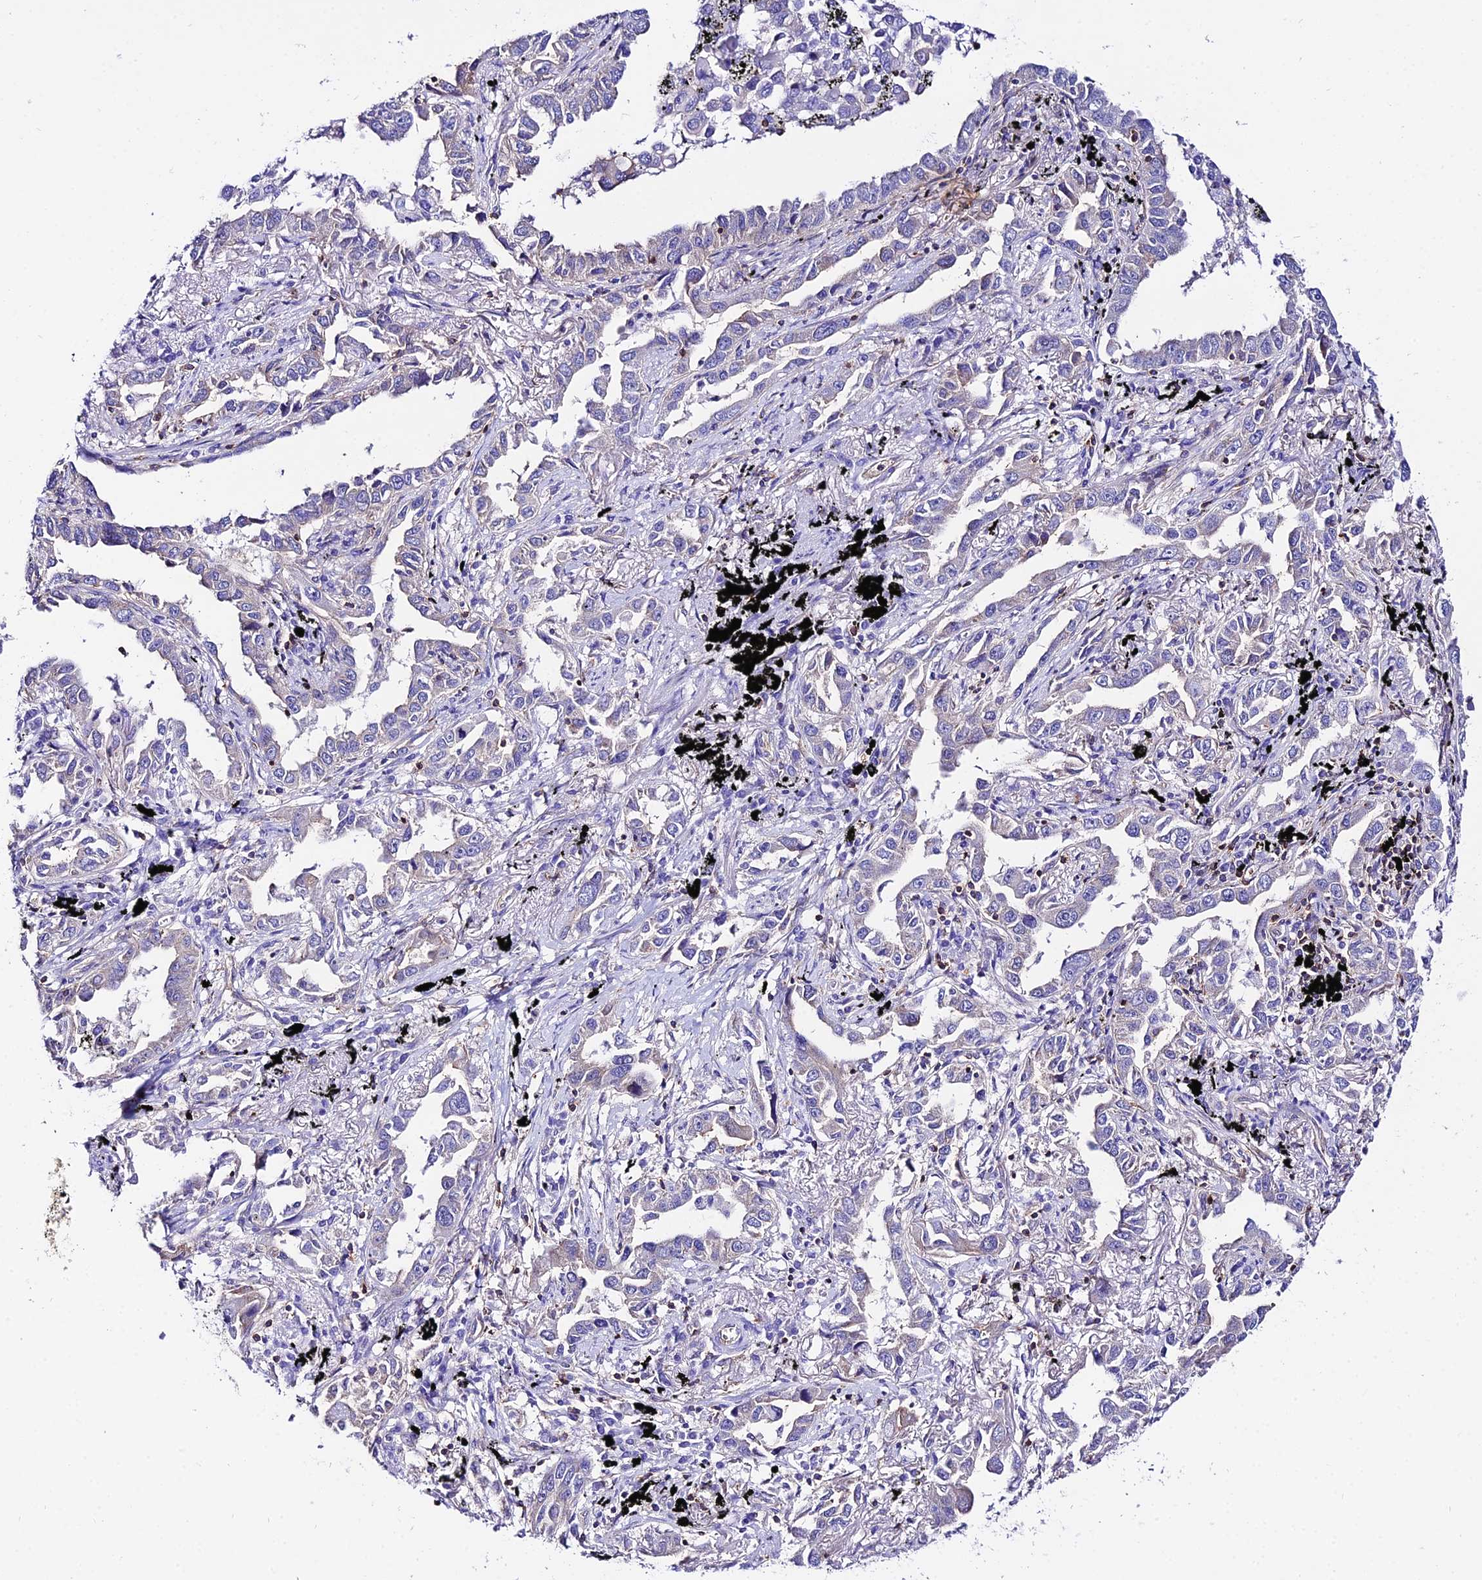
{"staining": {"intensity": "negative", "quantity": "none", "location": "none"}, "tissue": "lung cancer", "cell_type": "Tumor cells", "image_type": "cancer", "snomed": [{"axis": "morphology", "description": "Adenocarcinoma, NOS"}, {"axis": "topography", "description": "Lung"}], "caption": "Protein analysis of lung cancer reveals no significant positivity in tumor cells.", "gene": "S100A16", "patient": {"sex": "male", "age": 67}}